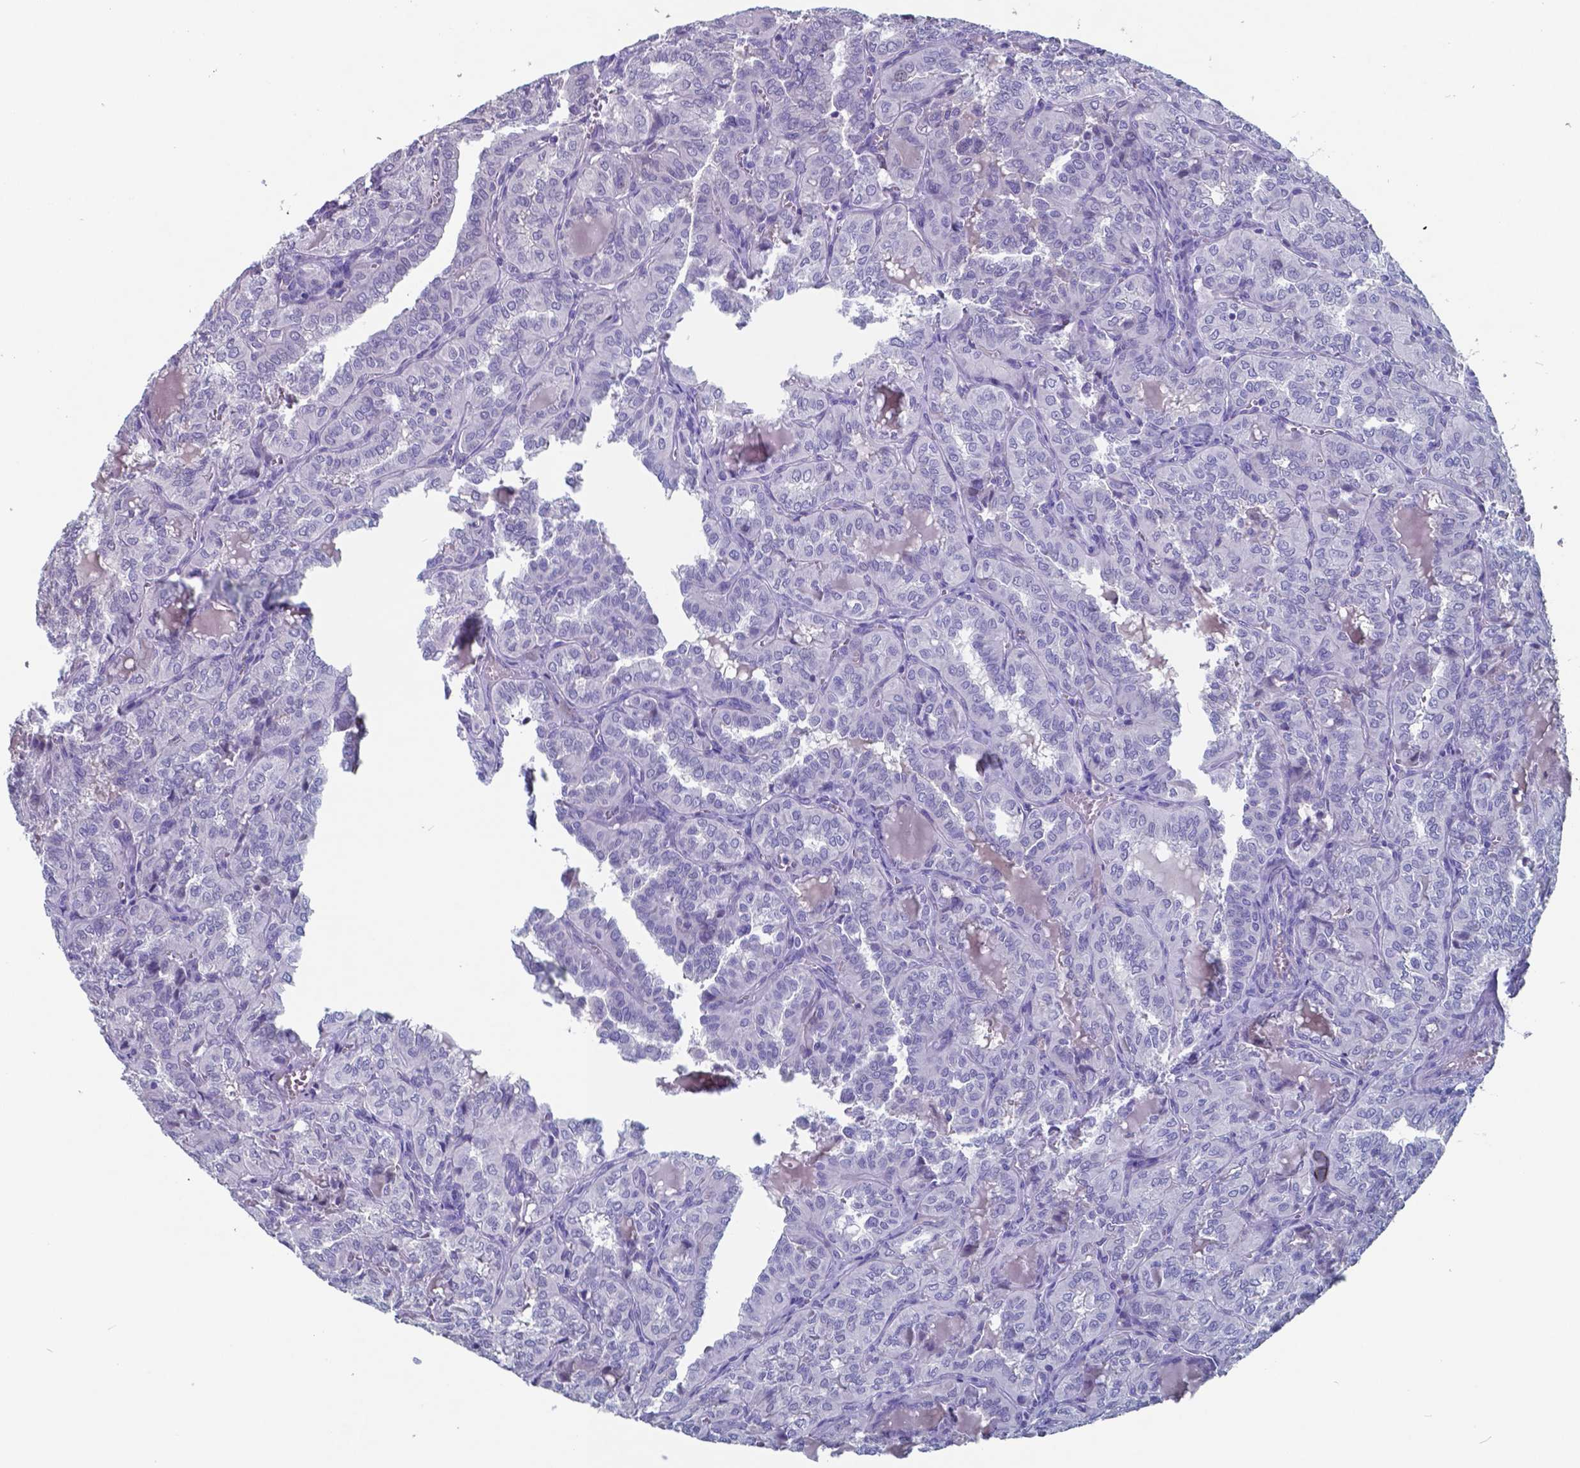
{"staining": {"intensity": "negative", "quantity": "none", "location": "none"}, "tissue": "thyroid cancer", "cell_type": "Tumor cells", "image_type": "cancer", "snomed": [{"axis": "morphology", "description": "Papillary adenocarcinoma, NOS"}, {"axis": "topography", "description": "Thyroid gland"}], "caption": "This is an immunohistochemistry (IHC) image of thyroid papillary adenocarcinoma. There is no expression in tumor cells.", "gene": "TTR", "patient": {"sex": "female", "age": 41}}